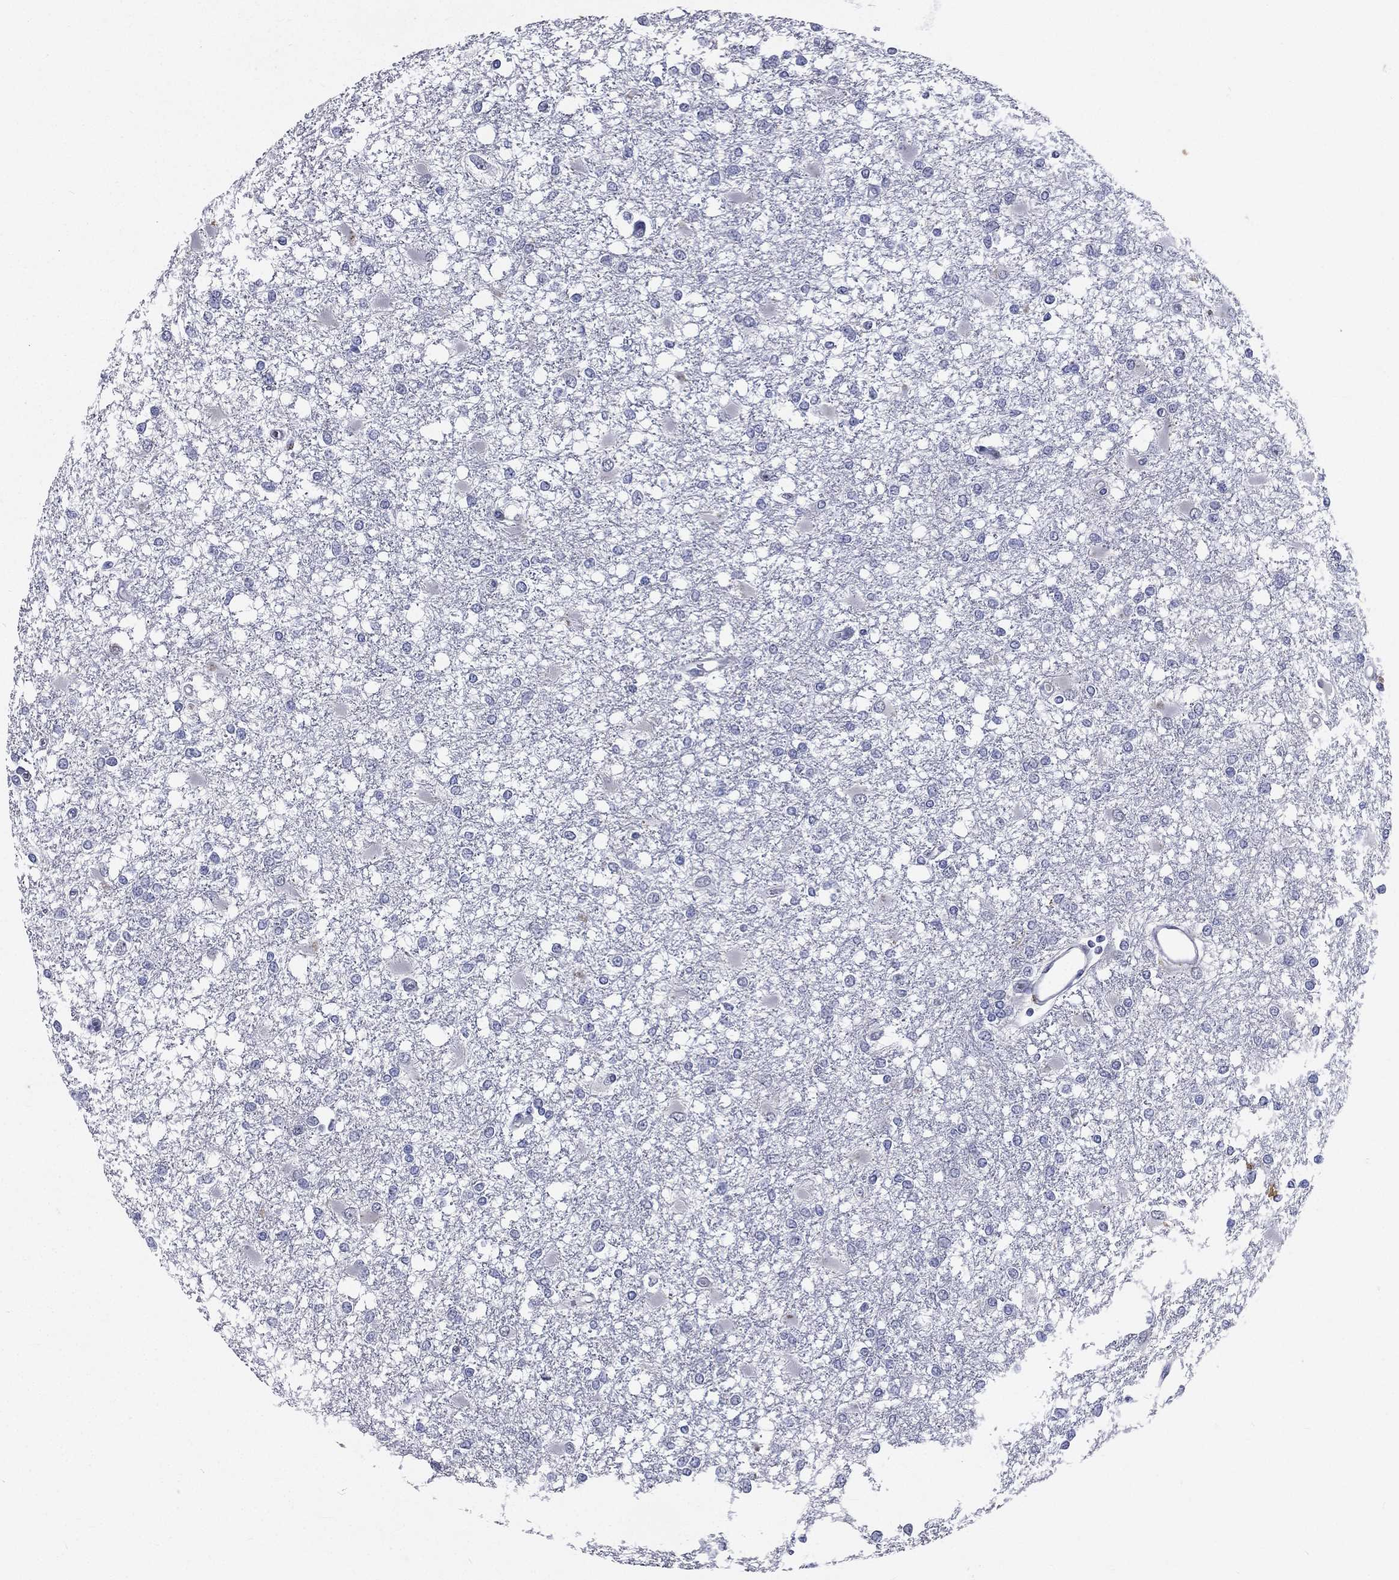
{"staining": {"intensity": "negative", "quantity": "none", "location": "none"}, "tissue": "glioma", "cell_type": "Tumor cells", "image_type": "cancer", "snomed": [{"axis": "morphology", "description": "Glioma, malignant, High grade"}, {"axis": "topography", "description": "Cerebral cortex"}], "caption": "Immunohistochemistry (IHC) micrograph of neoplastic tissue: malignant glioma (high-grade) stained with DAB displays no significant protein positivity in tumor cells.", "gene": "IFT27", "patient": {"sex": "male", "age": 79}}